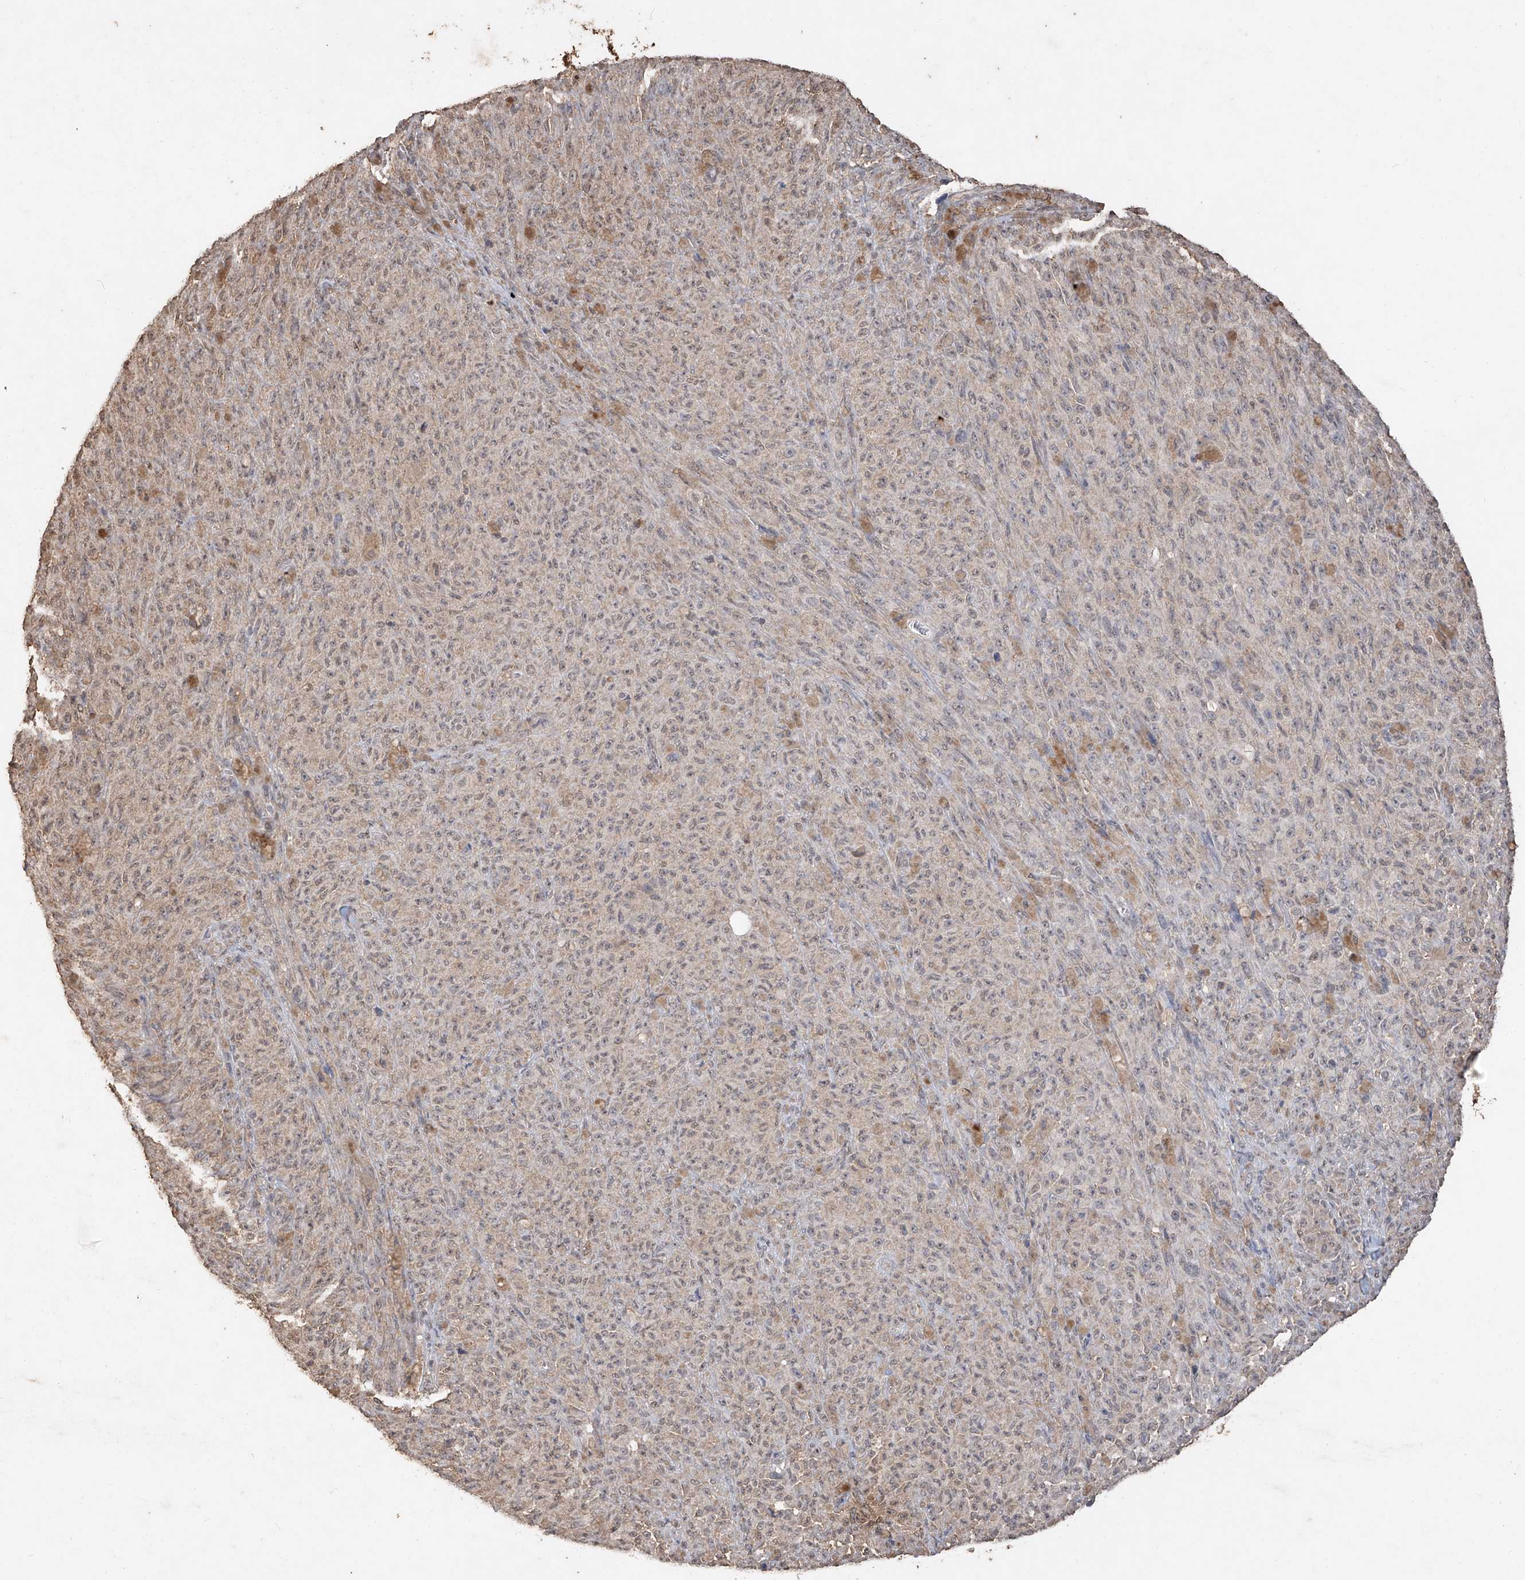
{"staining": {"intensity": "weak", "quantity": "25%-75%", "location": "nuclear"}, "tissue": "melanoma", "cell_type": "Tumor cells", "image_type": "cancer", "snomed": [{"axis": "morphology", "description": "Malignant melanoma, NOS"}, {"axis": "topography", "description": "Skin"}], "caption": "The immunohistochemical stain shows weak nuclear positivity in tumor cells of melanoma tissue. The staining was performed using DAB (3,3'-diaminobenzidine), with brown indicating positive protein expression. Nuclei are stained blue with hematoxylin.", "gene": "ELOVL1", "patient": {"sex": "female", "age": 82}}